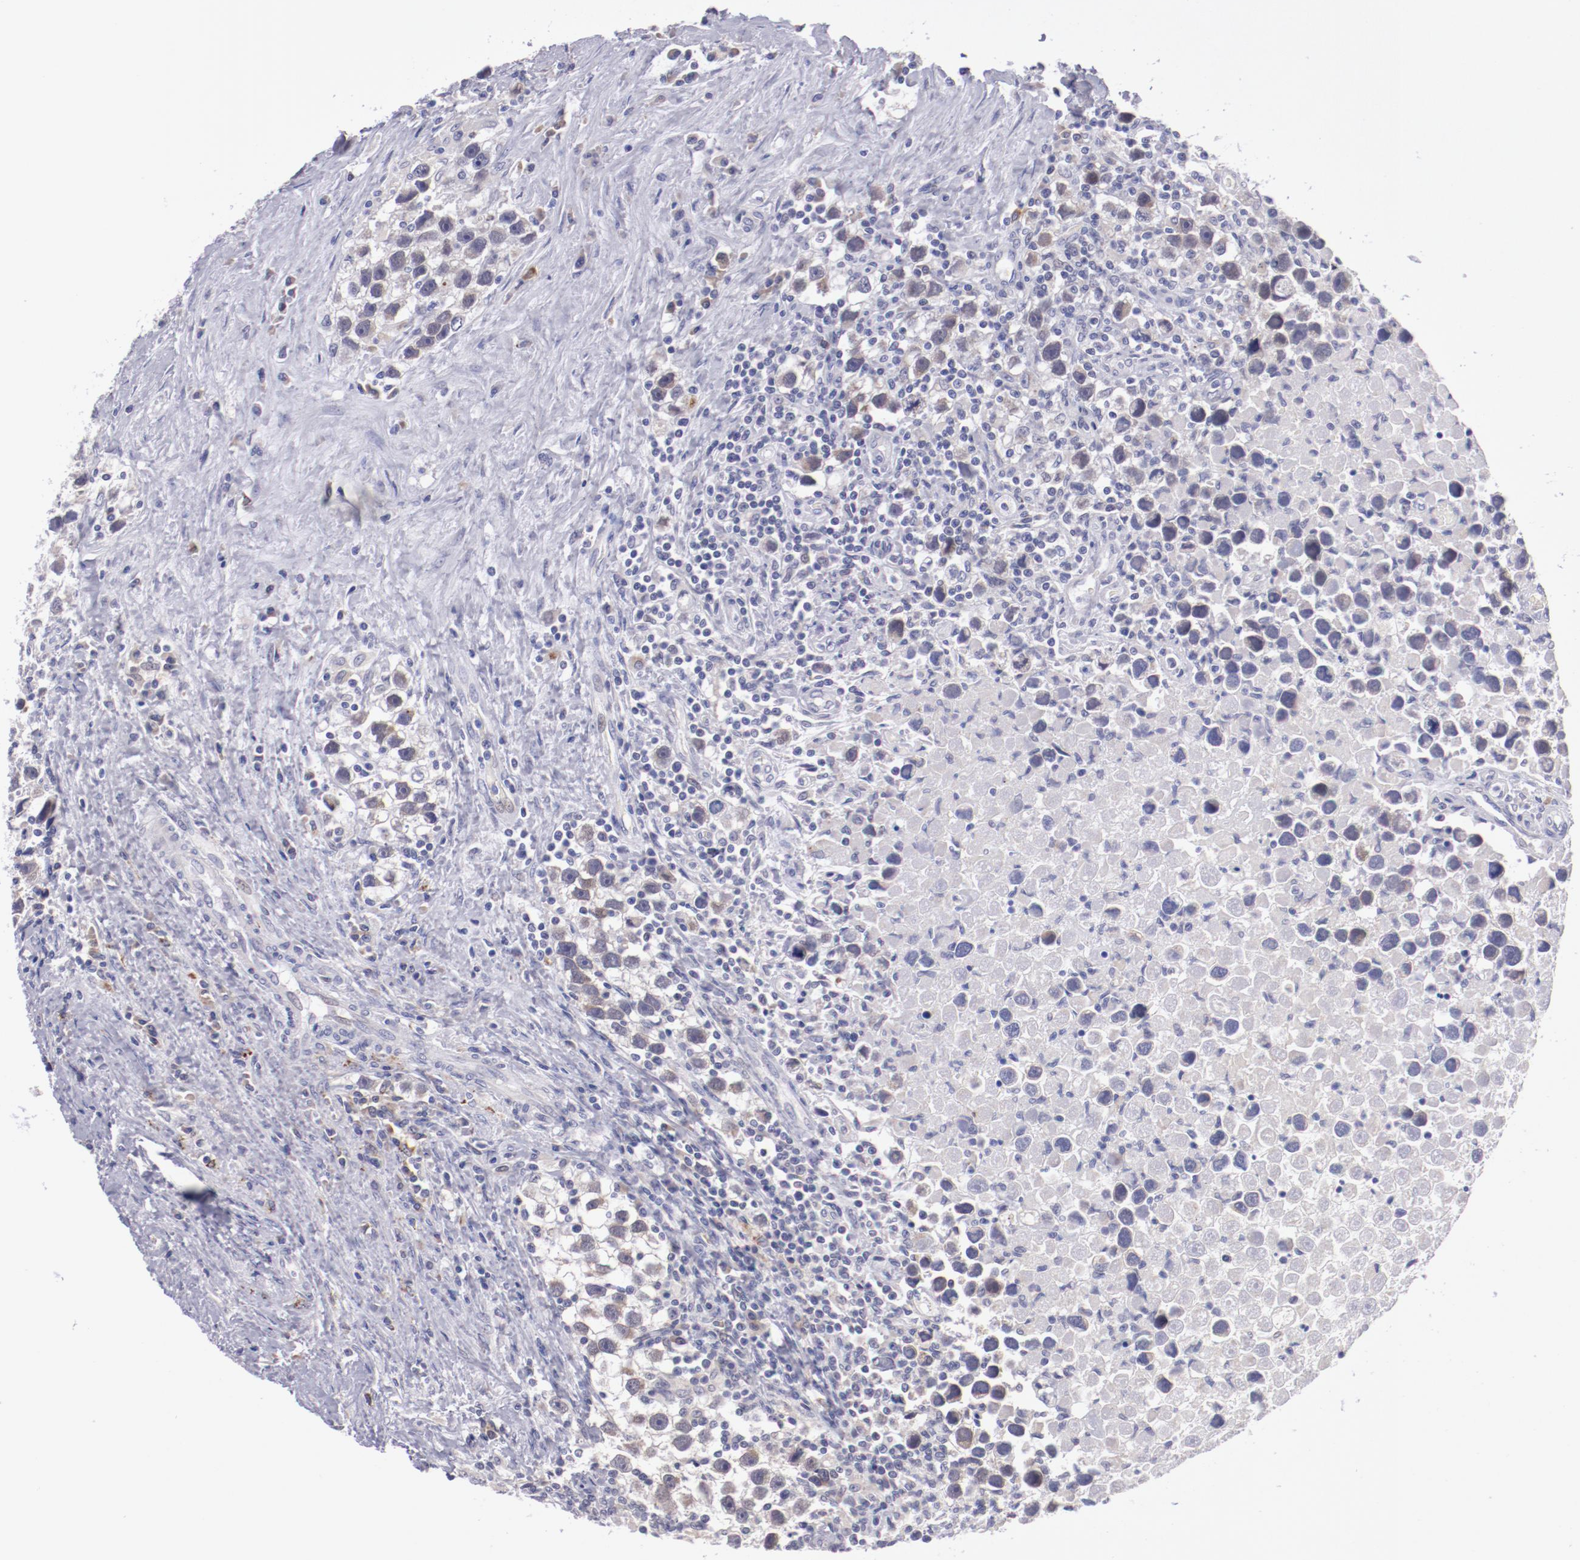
{"staining": {"intensity": "negative", "quantity": "none", "location": "none"}, "tissue": "testis cancer", "cell_type": "Tumor cells", "image_type": "cancer", "snomed": [{"axis": "morphology", "description": "Seminoma, NOS"}, {"axis": "topography", "description": "Testis"}], "caption": "The histopathology image displays no staining of tumor cells in testis cancer (seminoma).", "gene": "TRAF3", "patient": {"sex": "male", "age": 43}}